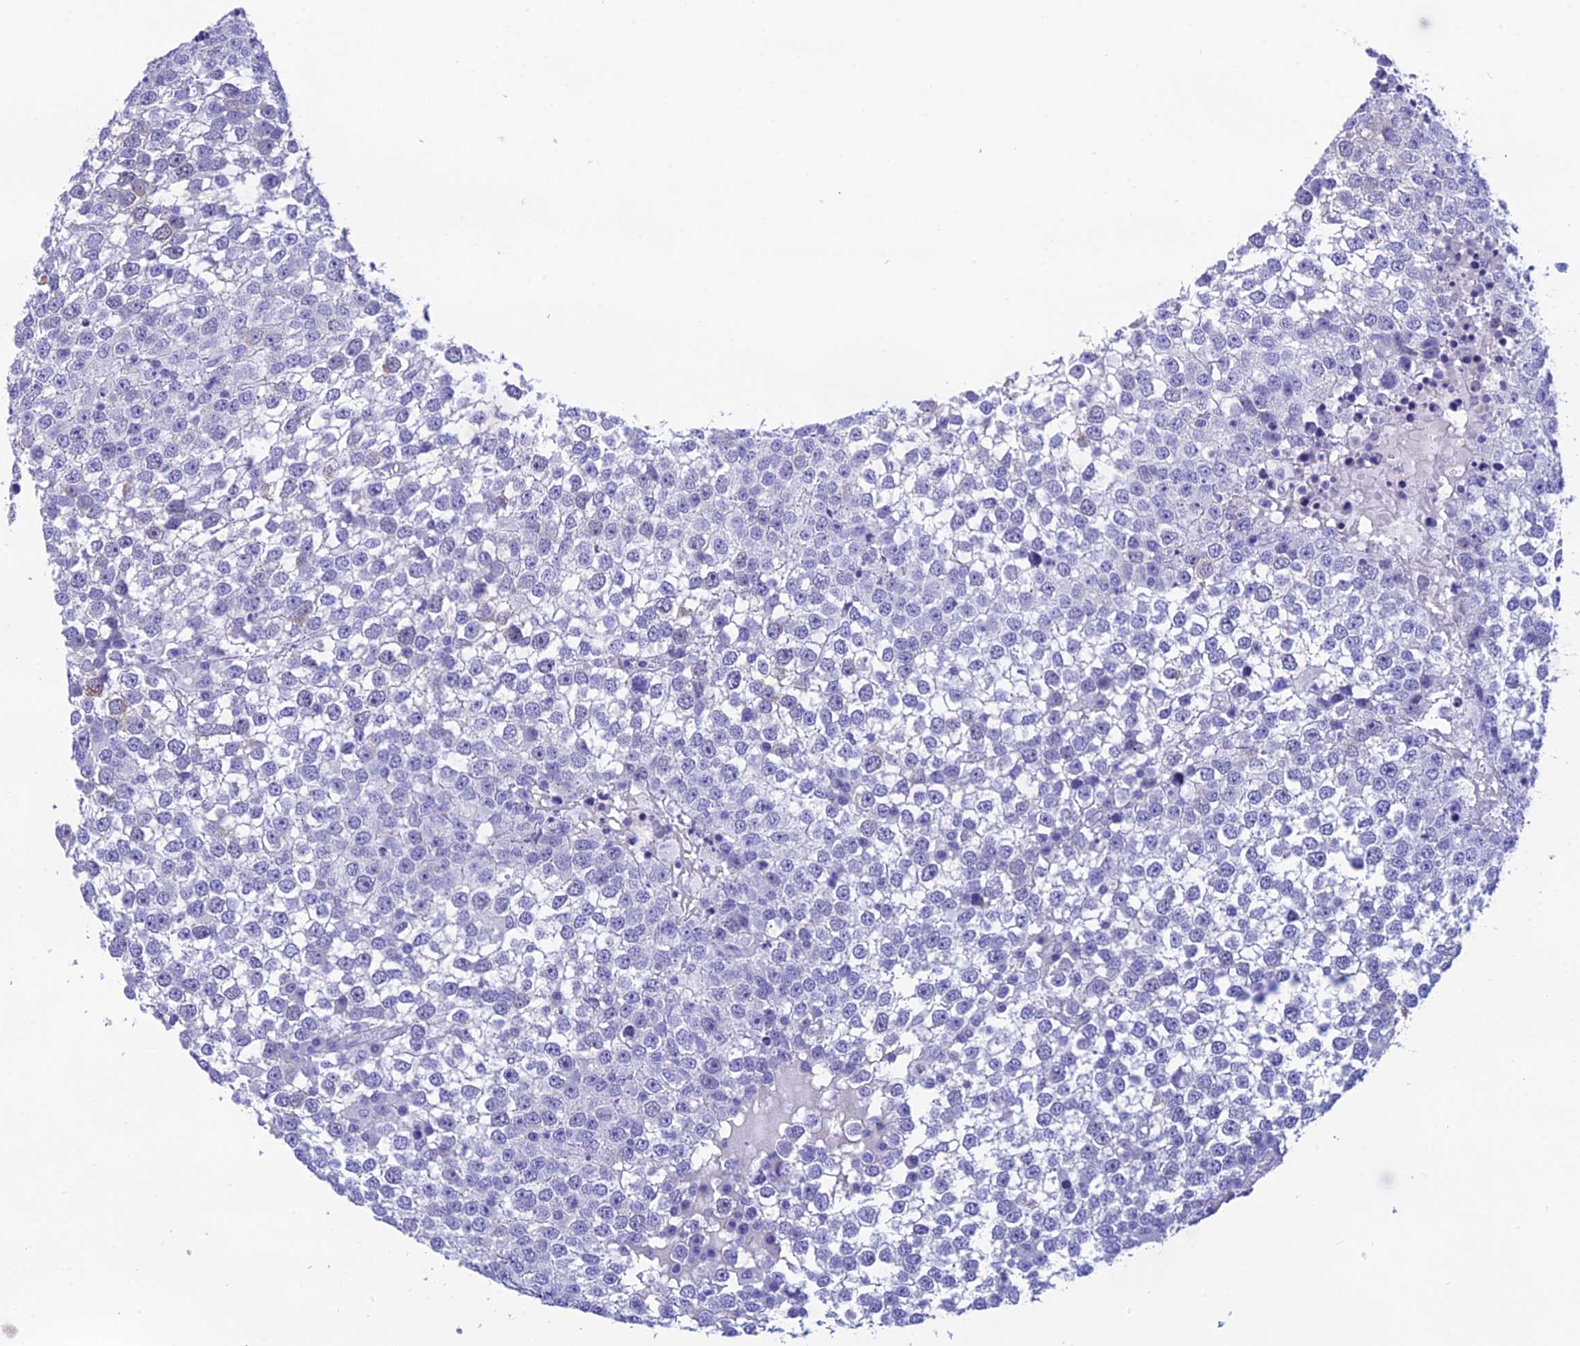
{"staining": {"intensity": "negative", "quantity": "none", "location": "none"}, "tissue": "testis cancer", "cell_type": "Tumor cells", "image_type": "cancer", "snomed": [{"axis": "morphology", "description": "Seminoma, NOS"}, {"axis": "topography", "description": "Testis"}], "caption": "Immunohistochemistry histopathology image of testis seminoma stained for a protein (brown), which shows no positivity in tumor cells. (Stains: DAB immunohistochemistry (IHC) with hematoxylin counter stain, Microscopy: brightfield microscopy at high magnification).", "gene": "KDELR3", "patient": {"sex": "male", "age": 65}}